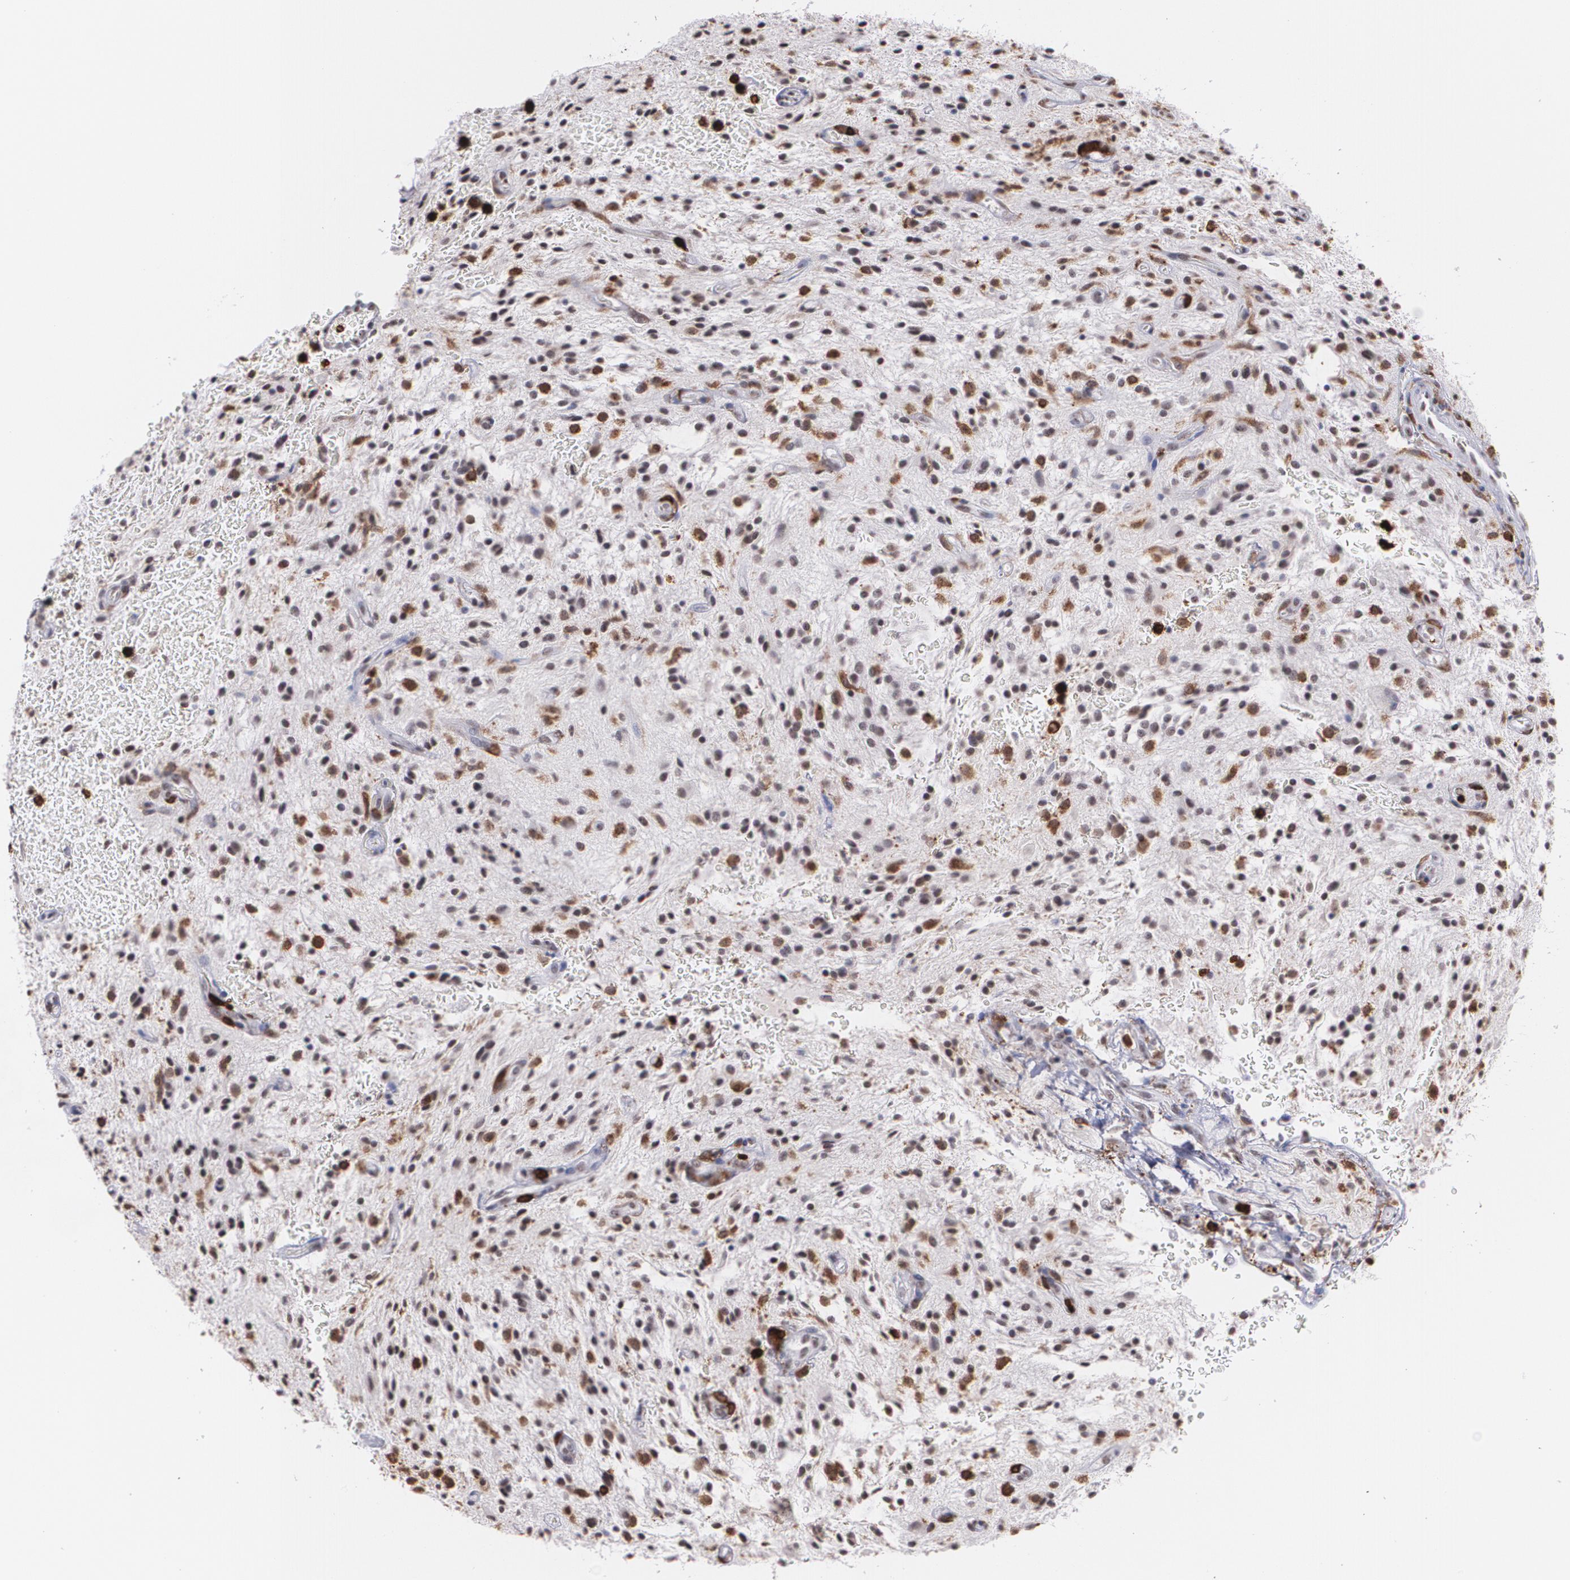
{"staining": {"intensity": "negative", "quantity": "none", "location": "none"}, "tissue": "glioma", "cell_type": "Tumor cells", "image_type": "cancer", "snomed": [{"axis": "morphology", "description": "Glioma, malignant, NOS"}, {"axis": "topography", "description": "Cerebellum"}], "caption": "Immunohistochemistry (IHC) histopathology image of neoplastic tissue: human glioma stained with DAB (3,3'-diaminobenzidine) demonstrates no significant protein positivity in tumor cells.", "gene": "NCF2", "patient": {"sex": "female", "age": 10}}